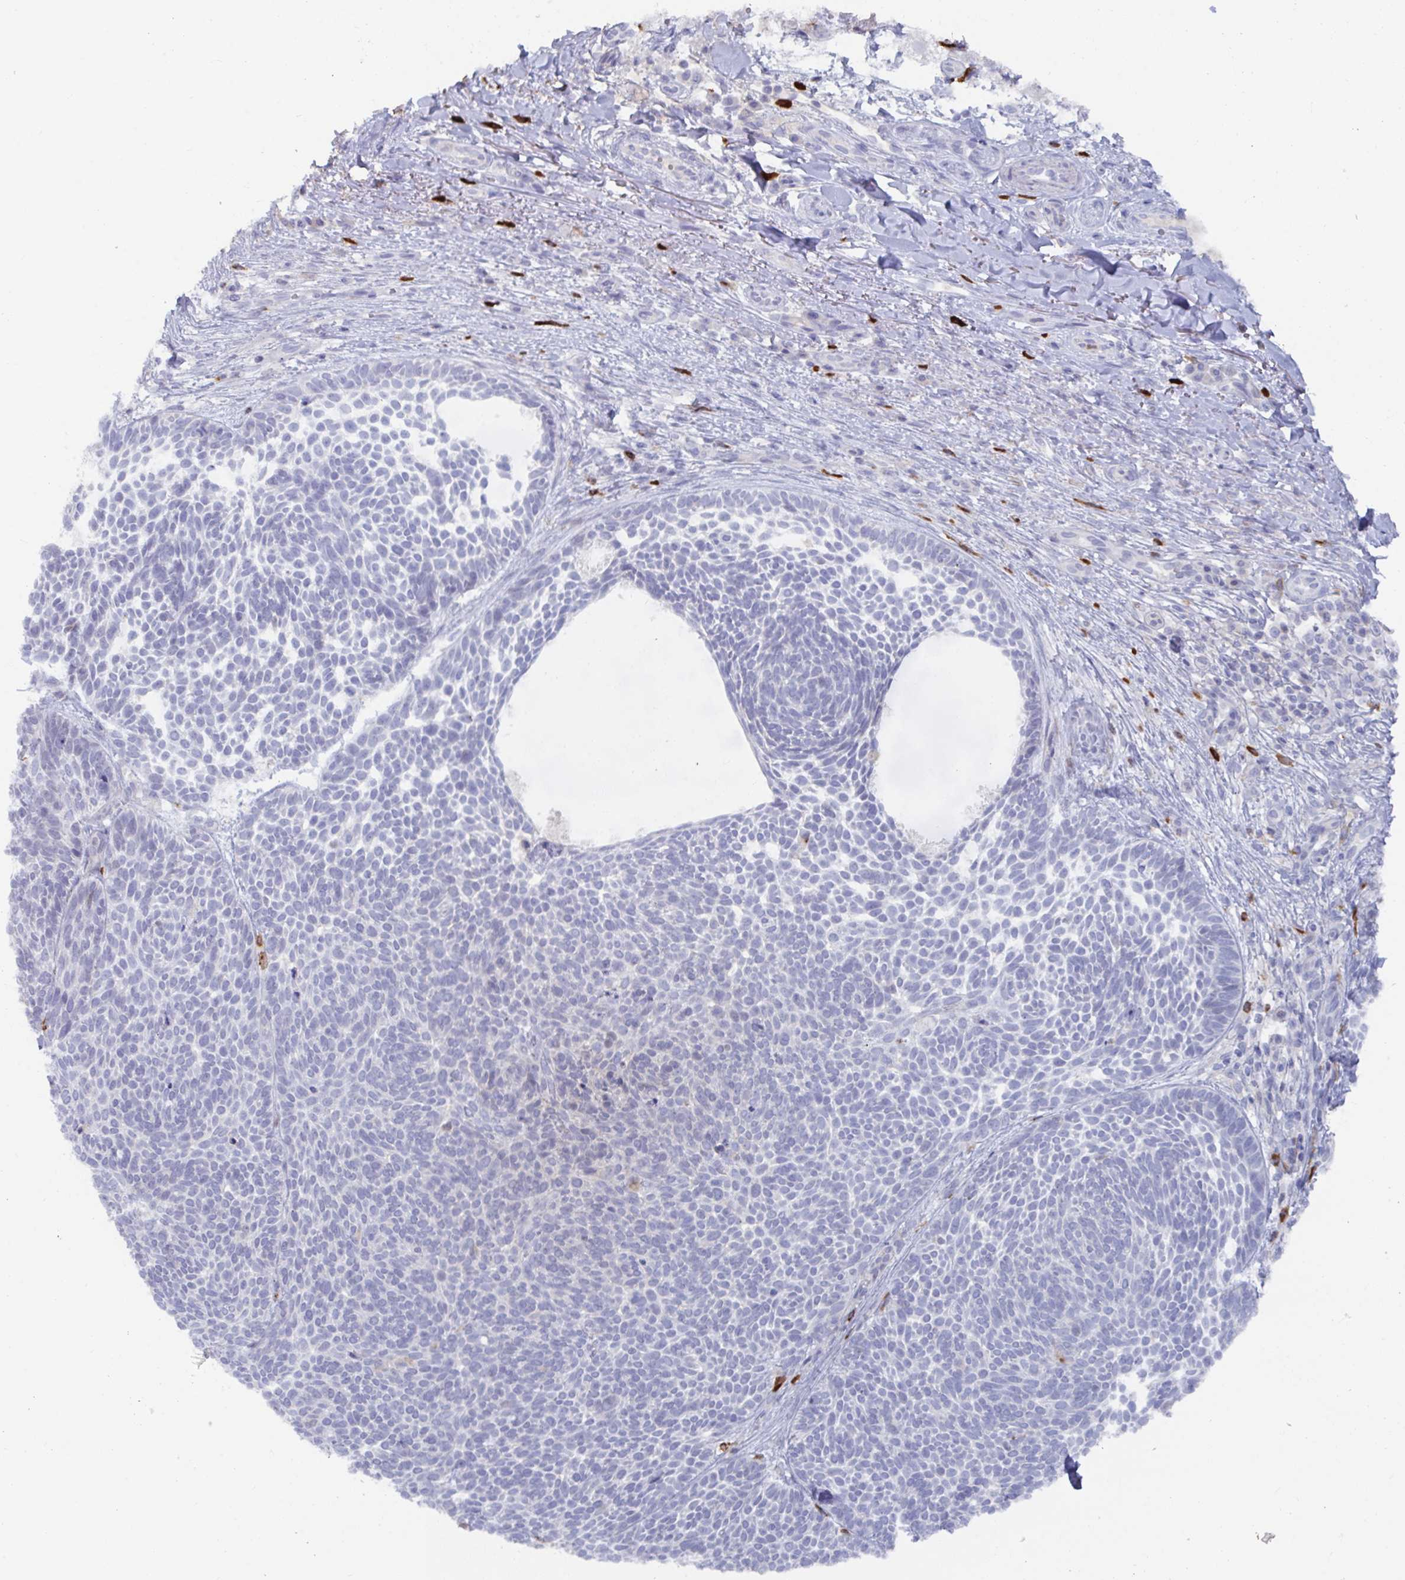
{"staining": {"intensity": "negative", "quantity": "none", "location": "none"}, "tissue": "skin cancer", "cell_type": "Tumor cells", "image_type": "cancer", "snomed": [{"axis": "morphology", "description": "Basal cell carcinoma"}, {"axis": "topography", "description": "Skin"}, {"axis": "topography", "description": "Skin of trunk"}], "caption": "Immunohistochemistry of human skin cancer exhibits no expression in tumor cells. Nuclei are stained in blue.", "gene": "KCNK5", "patient": {"sex": "male", "age": 74}}